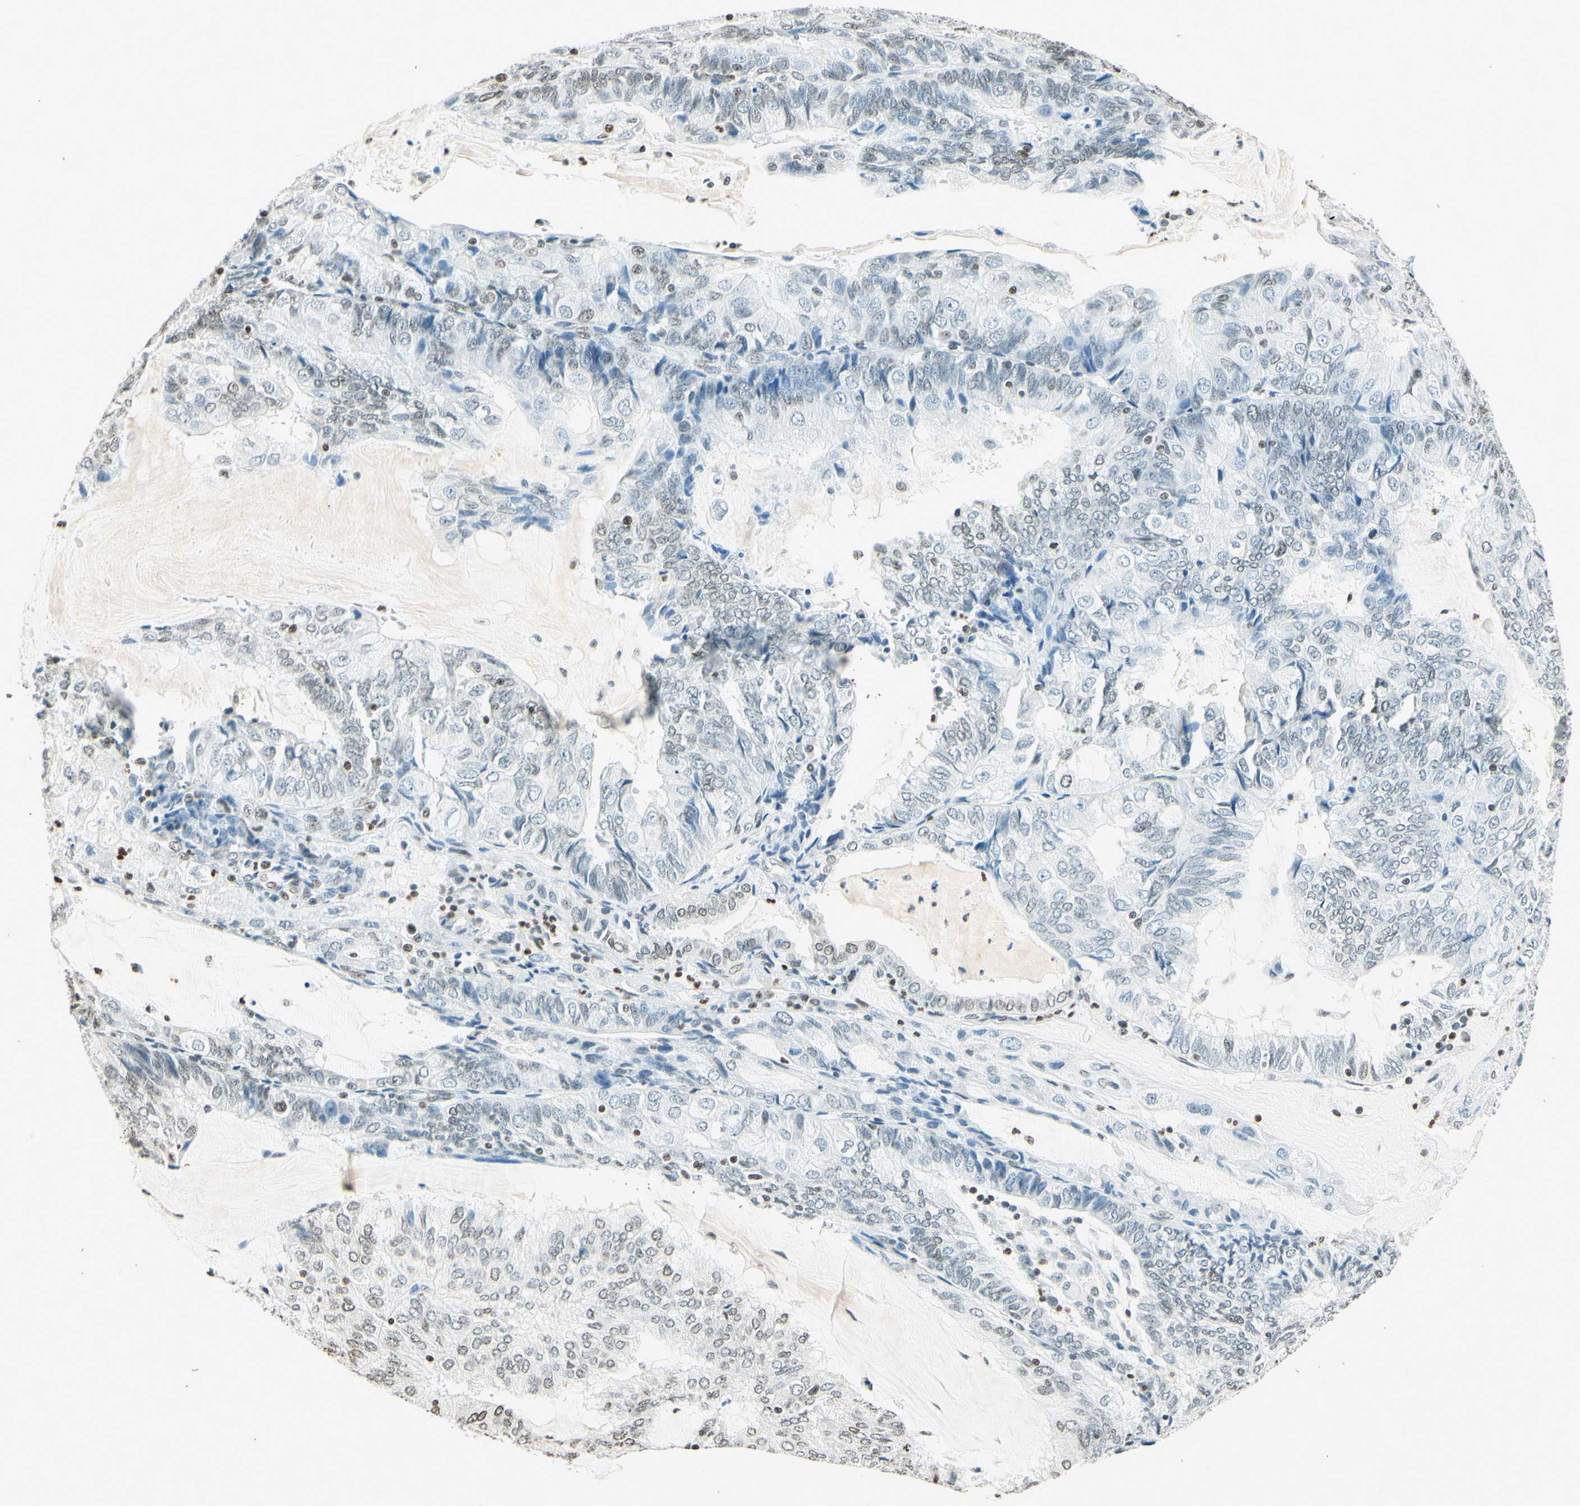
{"staining": {"intensity": "weak", "quantity": "25%-75%", "location": "nuclear"}, "tissue": "endometrial cancer", "cell_type": "Tumor cells", "image_type": "cancer", "snomed": [{"axis": "morphology", "description": "Adenocarcinoma, NOS"}, {"axis": "topography", "description": "Endometrium"}], "caption": "Immunohistochemistry (IHC) histopathology image of endometrial cancer stained for a protein (brown), which shows low levels of weak nuclear positivity in approximately 25%-75% of tumor cells.", "gene": "MSH2", "patient": {"sex": "female", "age": 81}}